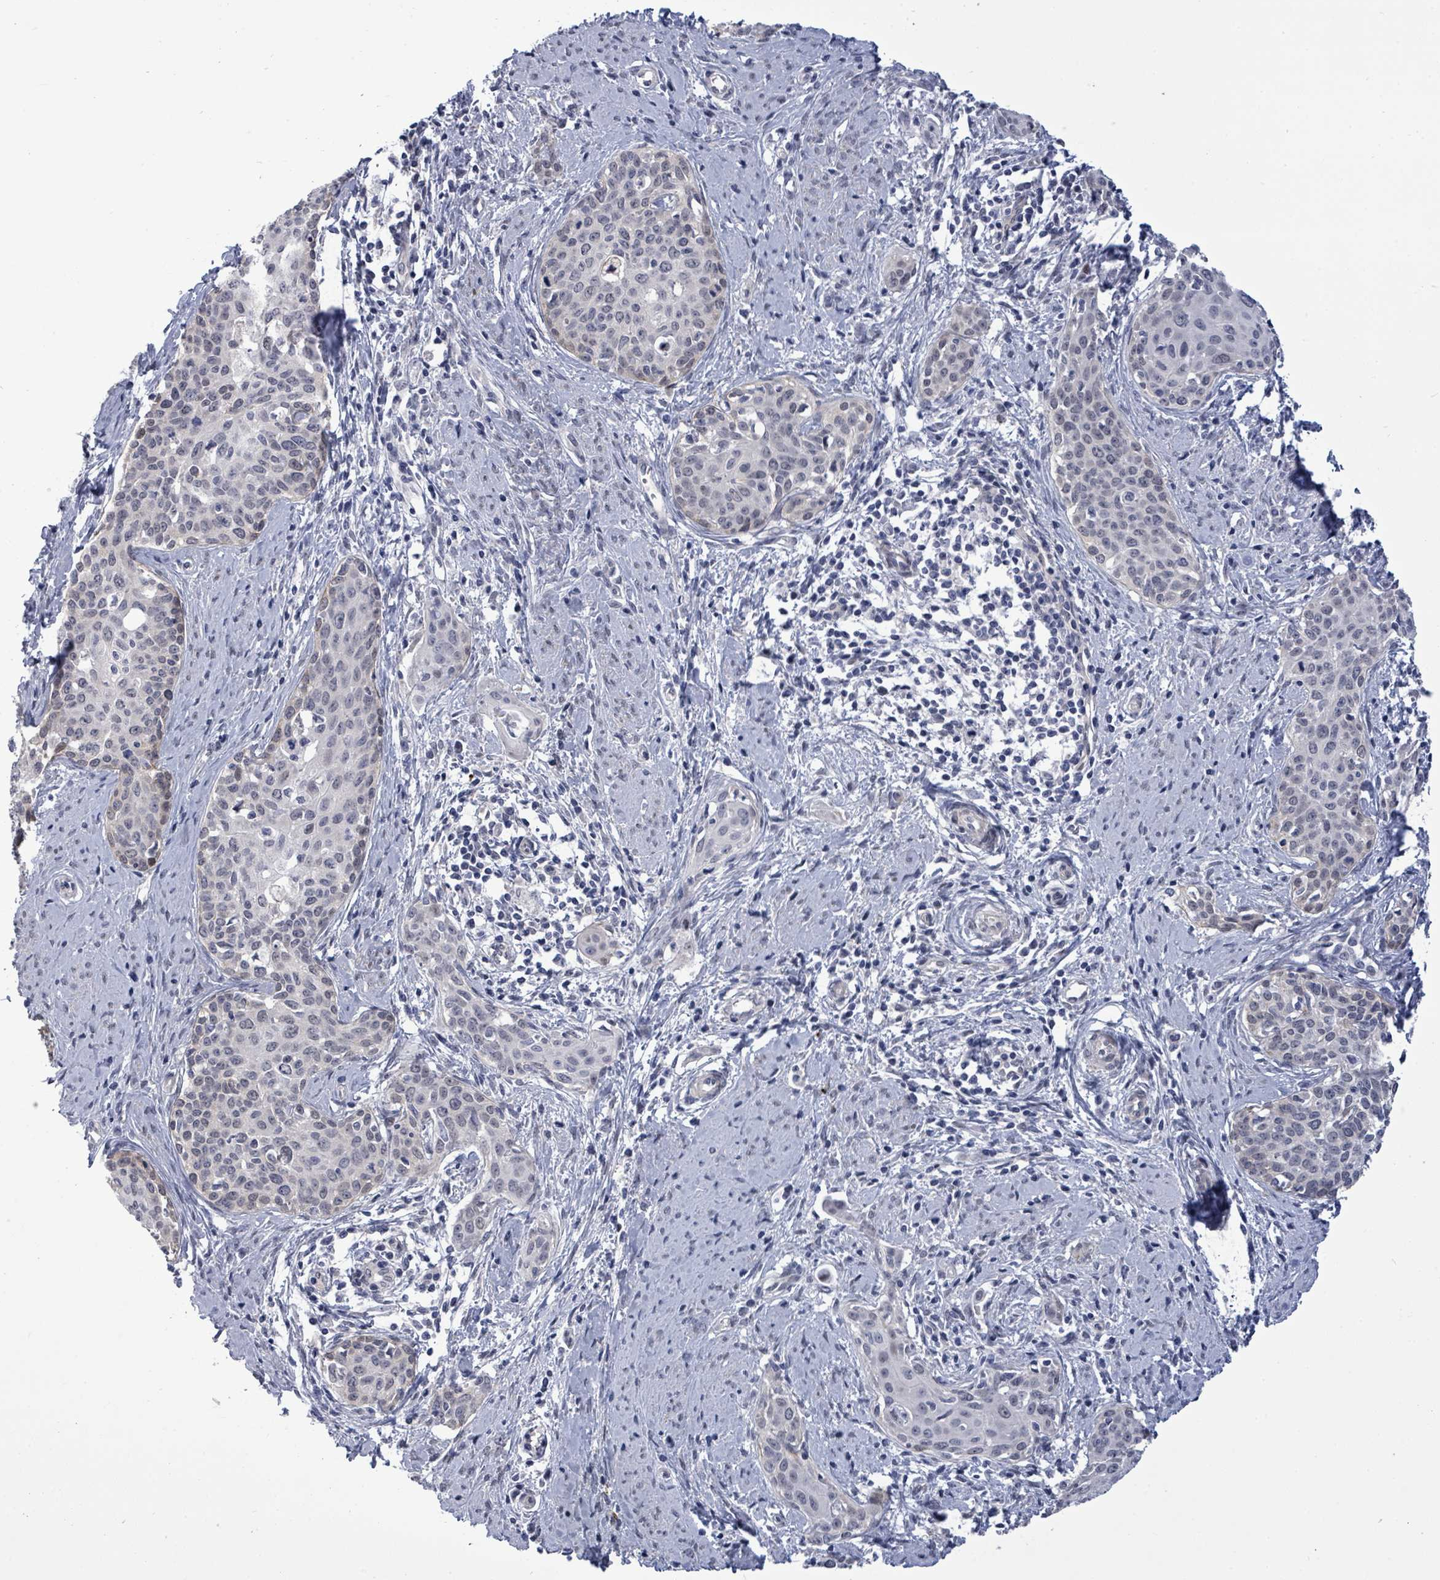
{"staining": {"intensity": "negative", "quantity": "none", "location": "none"}, "tissue": "cervical cancer", "cell_type": "Tumor cells", "image_type": "cancer", "snomed": [{"axis": "morphology", "description": "Squamous cell carcinoma, NOS"}, {"axis": "topography", "description": "Cervix"}], "caption": "High power microscopy photomicrograph of an IHC photomicrograph of cervical cancer (squamous cell carcinoma), revealing no significant positivity in tumor cells.", "gene": "CT45A5", "patient": {"sex": "female", "age": 46}}